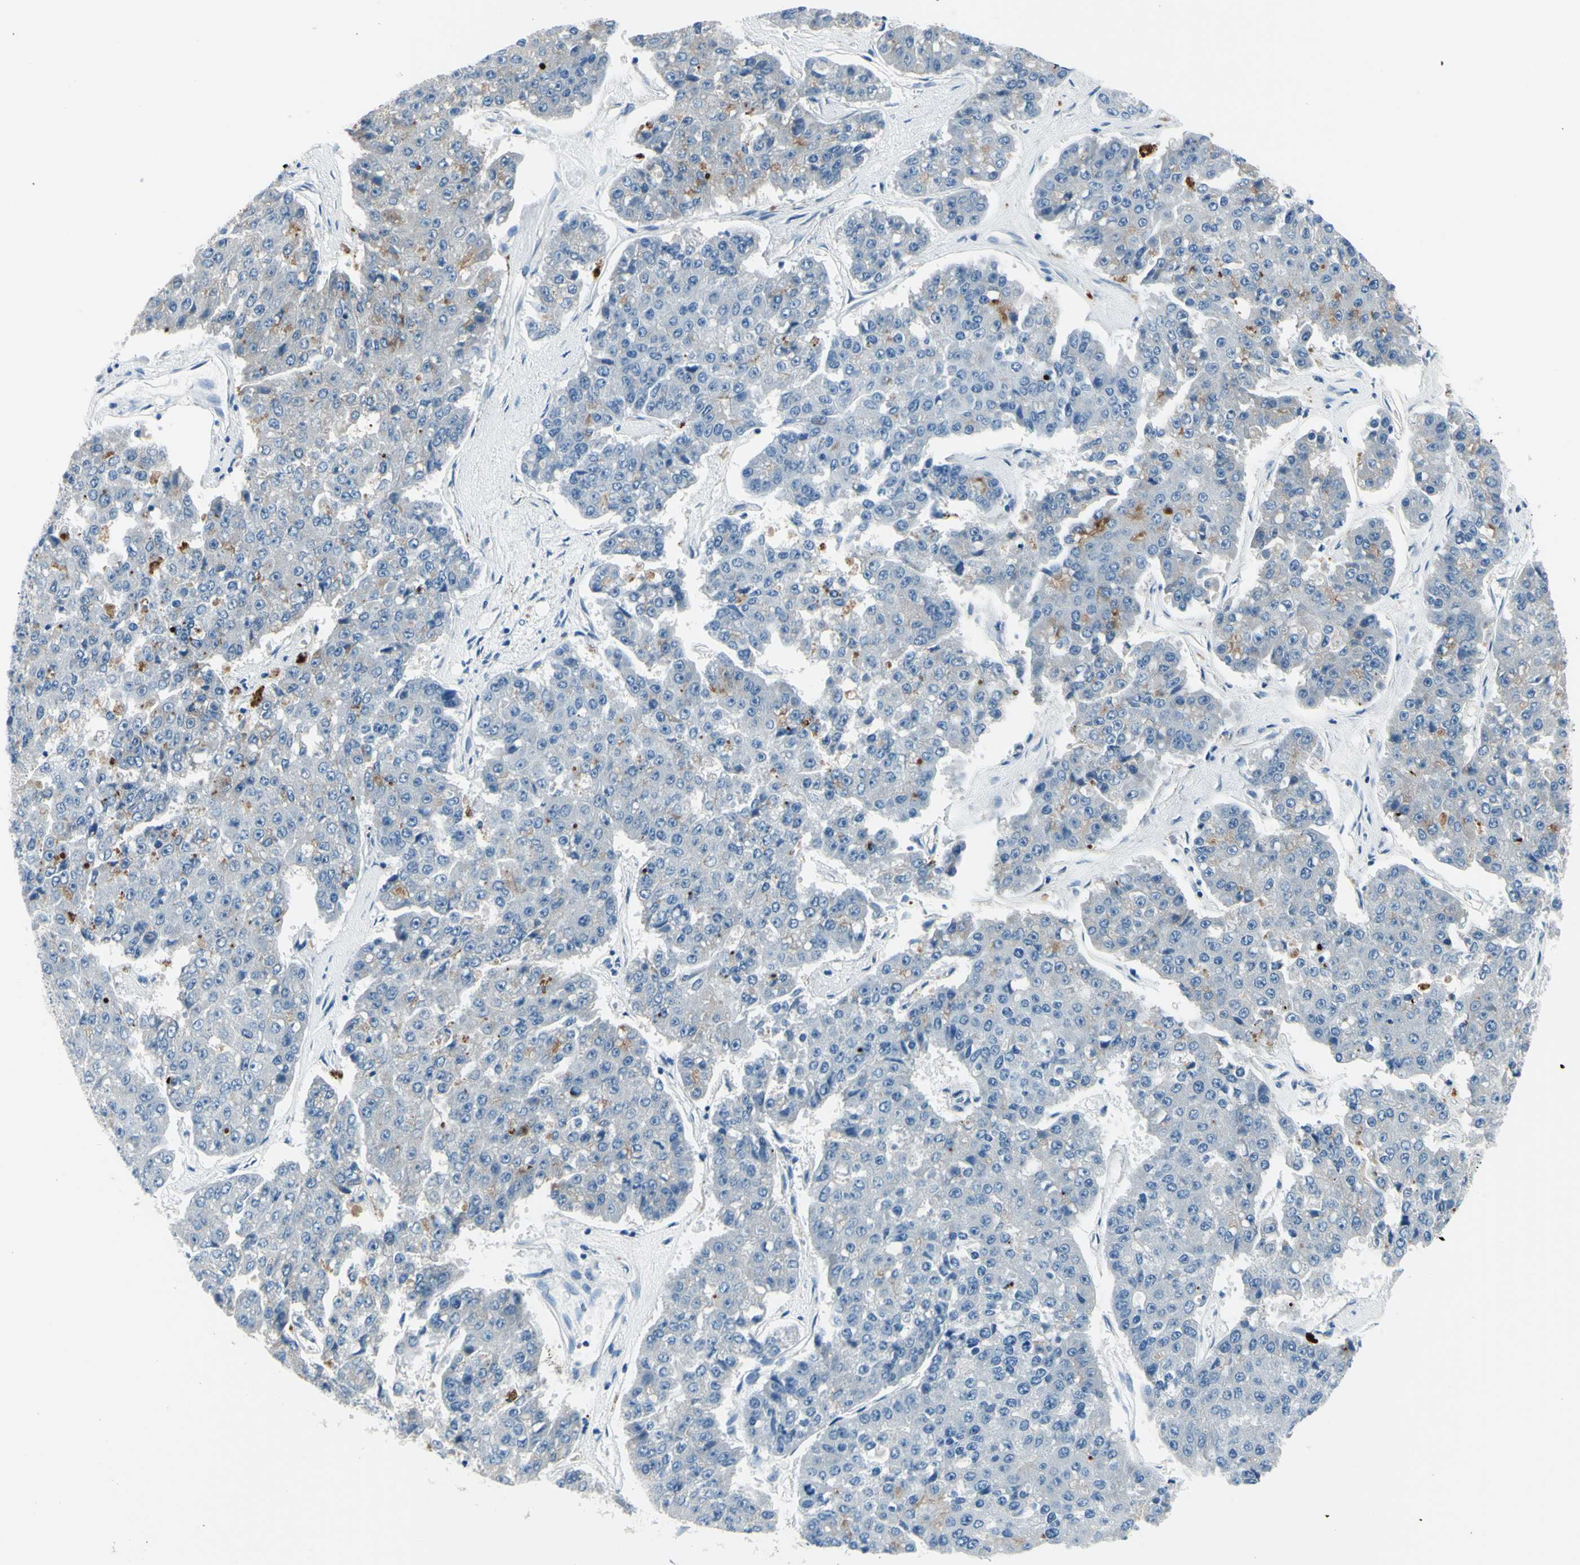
{"staining": {"intensity": "moderate", "quantity": "<25%", "location": "cytoplasmic/membranous"}, "tissue": "pancreatic cancer", "cell_type": "Tumor cells", "image_type": "cancer", "snomed": [{"axis": "morphology", "description": "Adenocarcinoma, NOS"}, {"axis": "topography", "description": "Pancreas"}], "caption": "This photomicrograph exhibits IHC staining of pancreatic cancer (adenocarcinoma), with low moderate cytoplasmic/membranous expression in about <25% of tumor cells.", "gene": "PTH2R", "patient": {"sex": "male", "age": 50}}